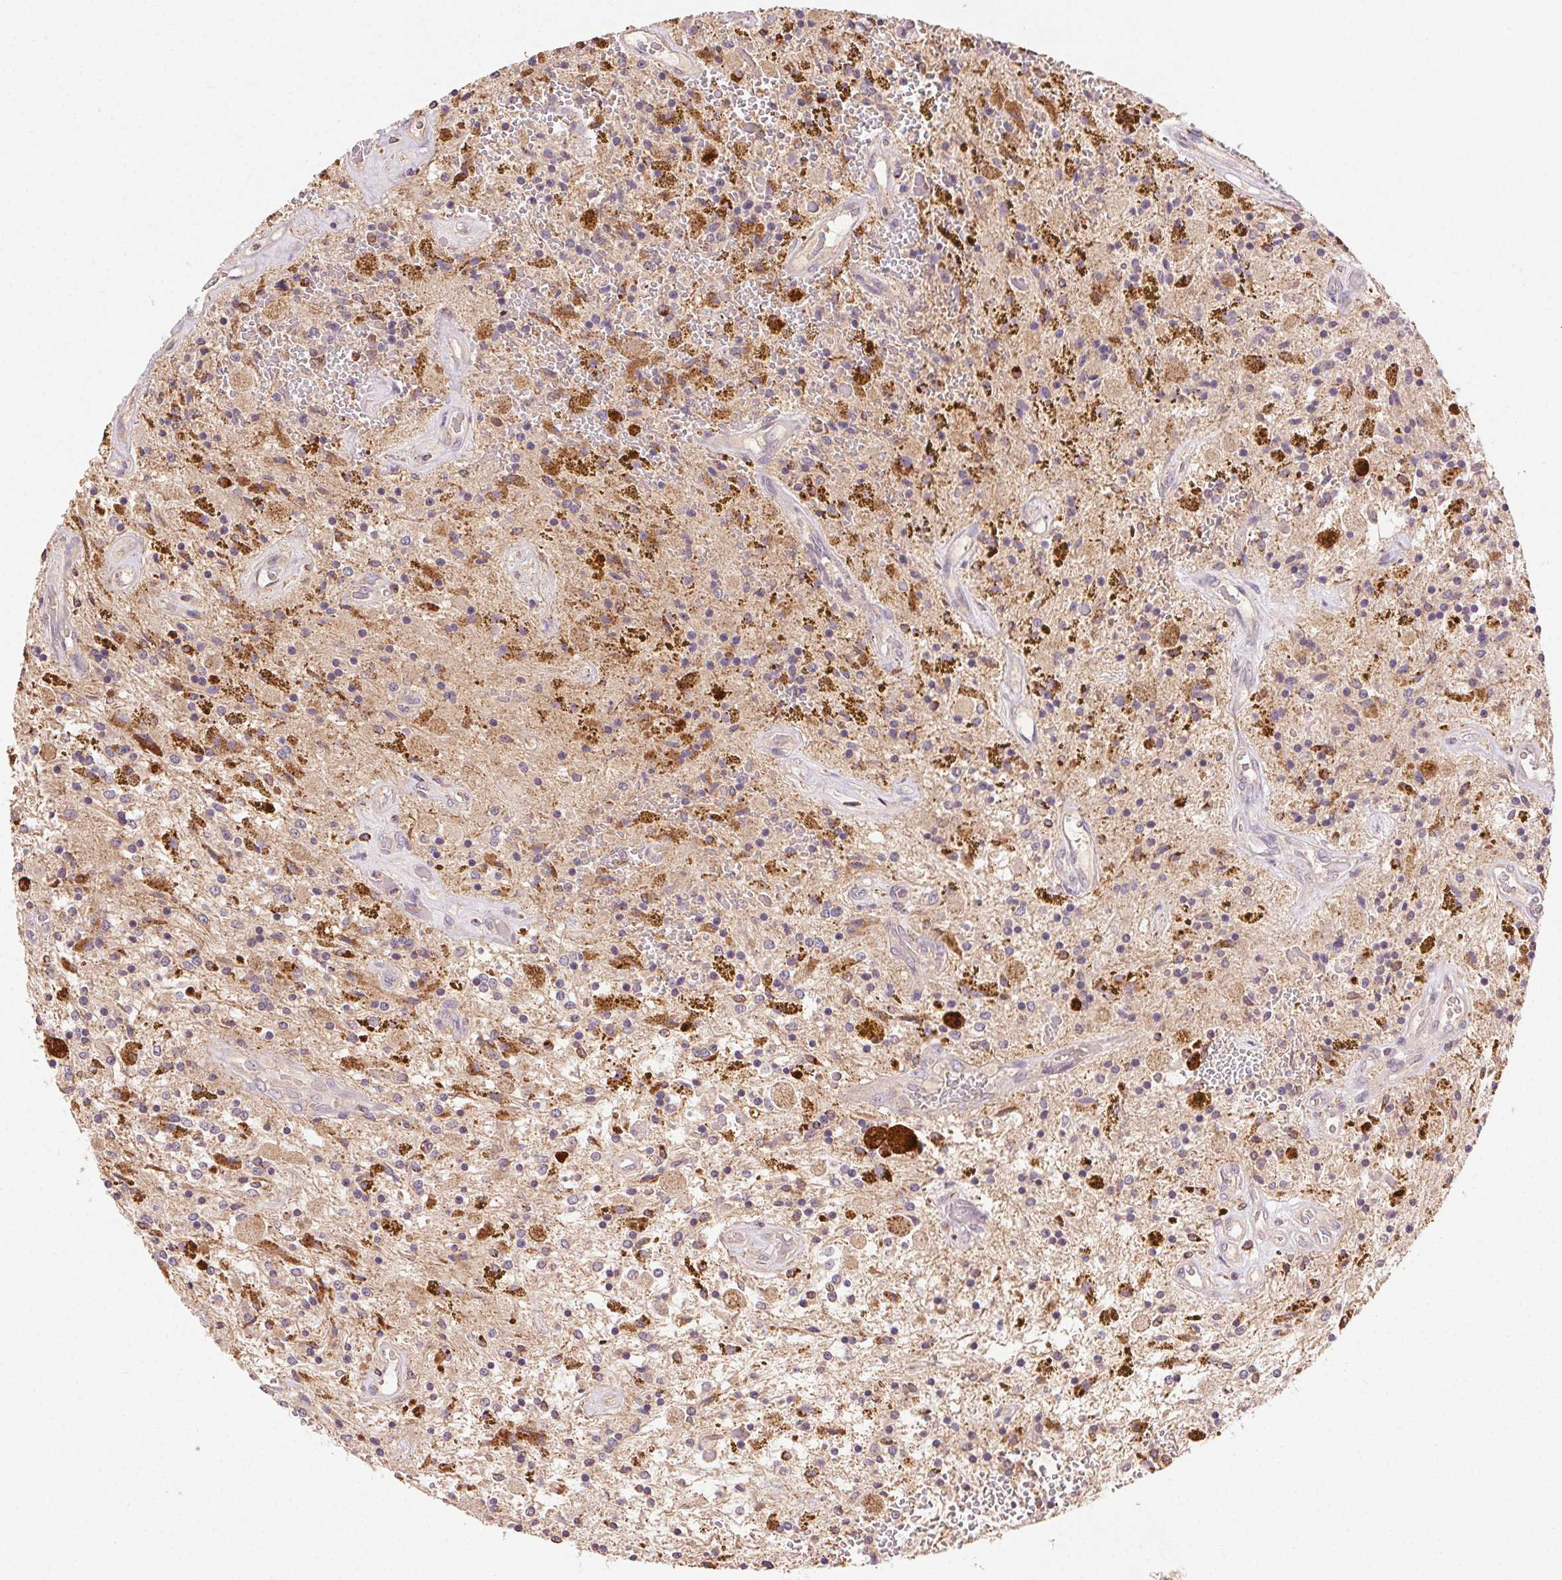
{"staining": {"intensity": "moderate", "quantity": "25%-75%", "location": "cytoplasmic/membranous"}, "tissue": "glioma", "cell_type": "Tumor cells", "image_type": "cancer", "snomed": [{"axis": "morphology", "description": "Glioma, malignant, Low grade"}, {"axis": "topography", "description": "Cerebellum"}], "caption": "Protein staining displays moderate cytoplasmic/membranous positivity in about 25%-75% of tumor cells in malignant low-grade glioma.", "gene": "FNBP1L", "patient": {"sex": "female", "age": 14}}